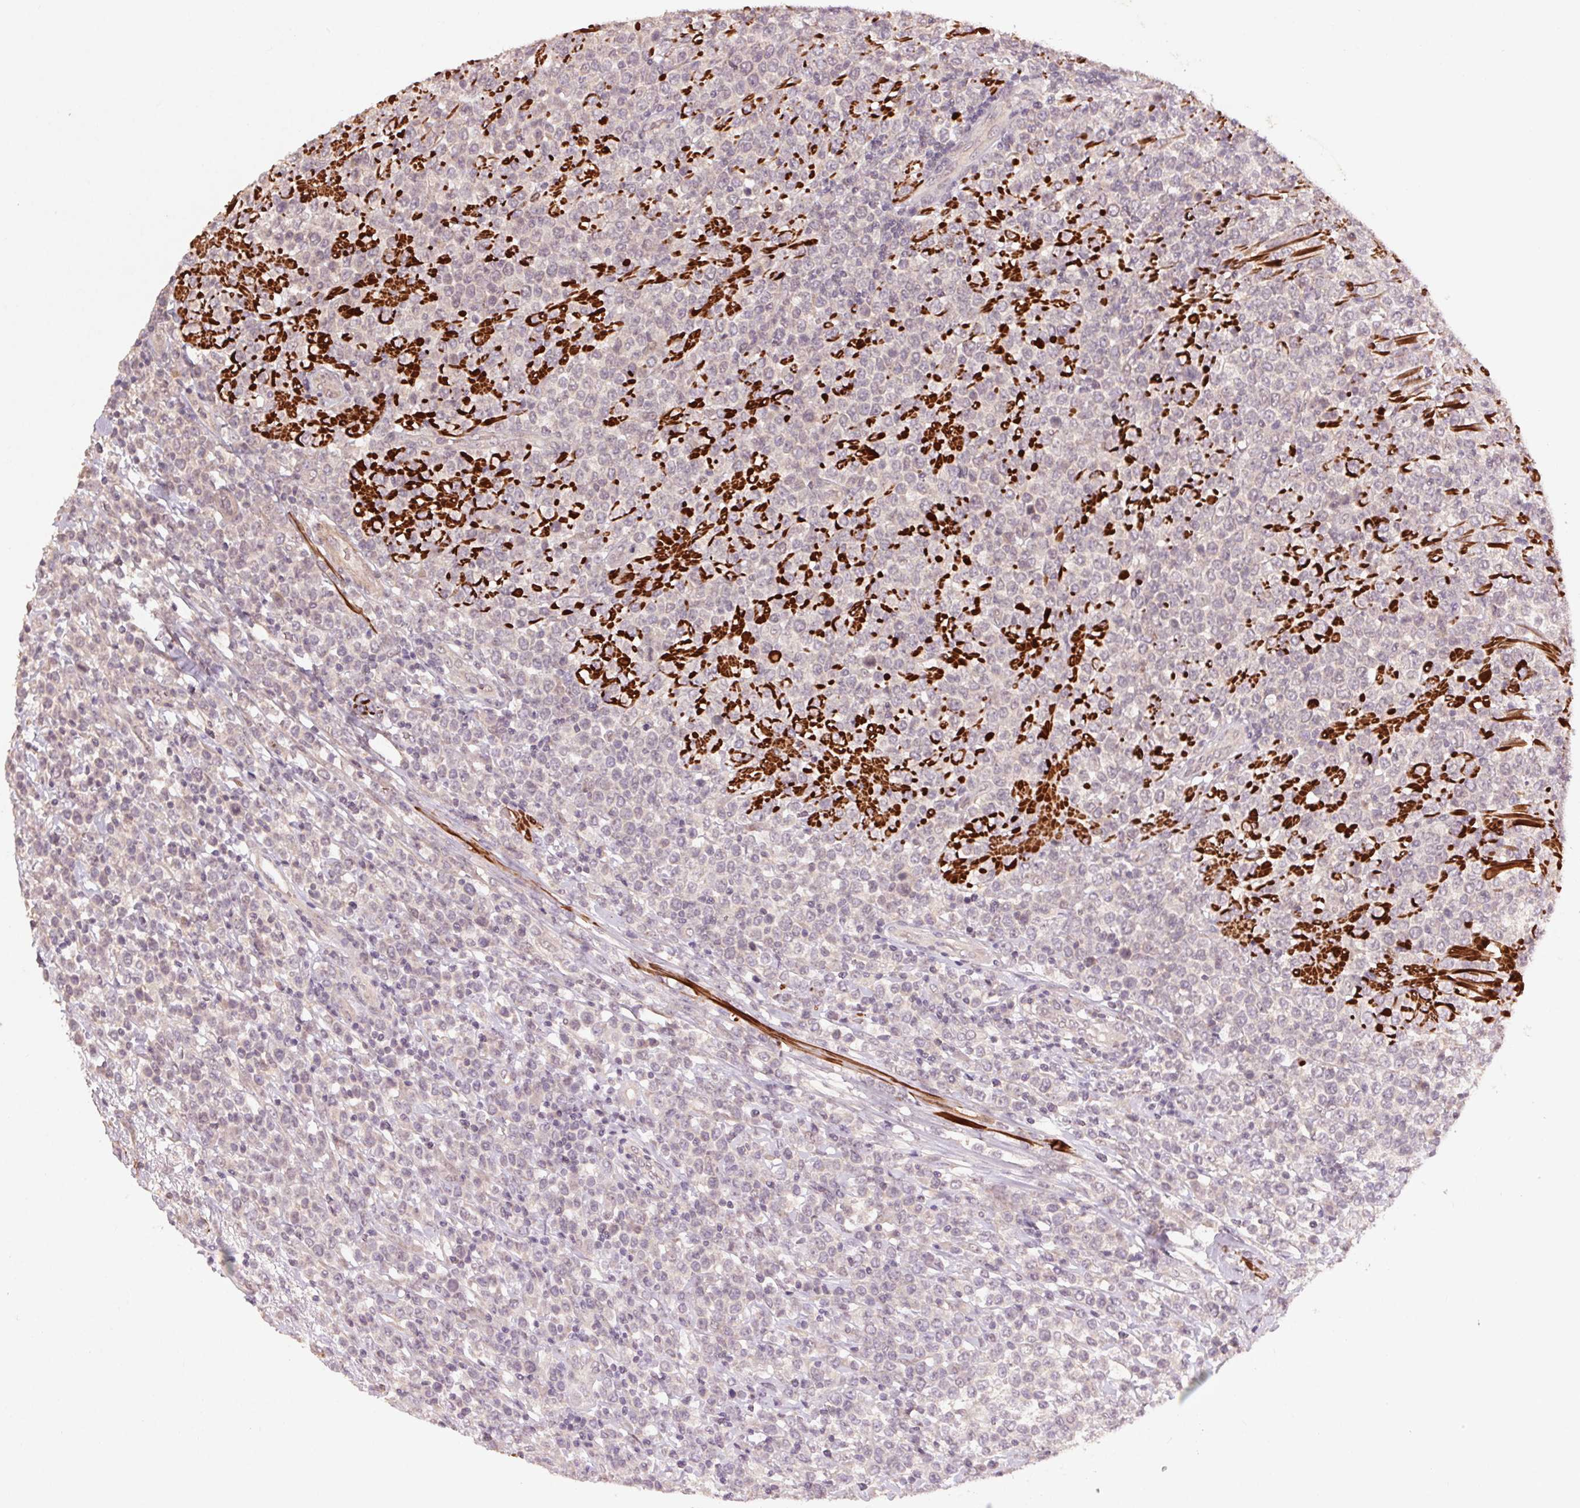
{"staining": {"intensity": "negative", "quantity": "none", "location": "none"}, "tissue": "lymphoma", "cell_type": "Tumor cells", "image_type": "cancer", "snomed": [{"axis": "morphology", "description": "Malignant lymphoma, non-Hodgkin's type, High grade"}, {"axis": "topography", "description": "Soft tissue"}], "caption": "Tumor cells are negative for brown protein staining in malignant lymphoma, non-Hodgkin's type (high-grade).", "gene": "SMLR1", "patient": {"sex": "female", "age": 56}}